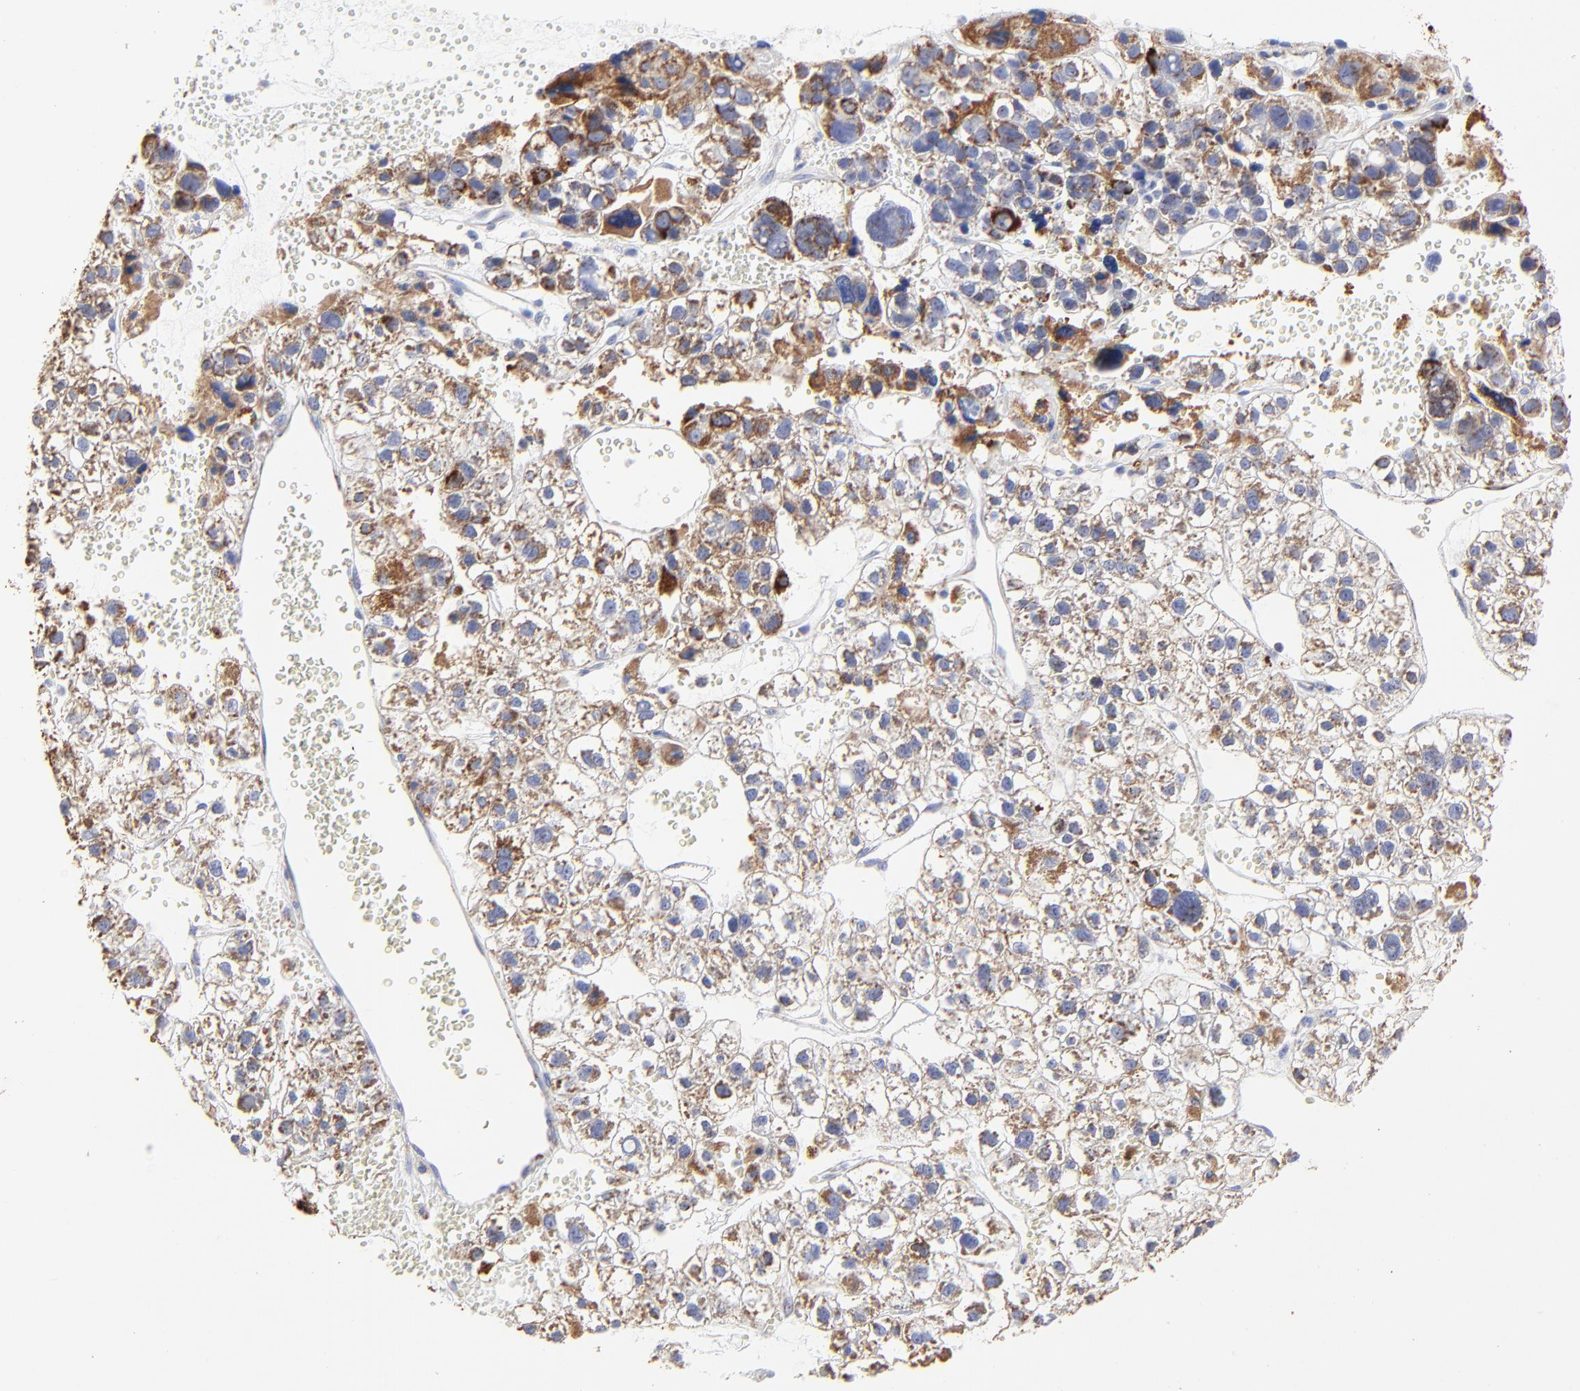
{"staining": {"intensity": "moderate", "quantity": ">75%", "location": "cytoplasmic/membranous"}, "tissue": "liver cancer", "cell_type": "Tumor cells", "image_type": "cancer", "snomed": [{"axis": "morphology", "description": "Carcinoma, Hepatocellular, NOS"}, {"axis": "topography", "description": "Liver"}], "caption": "A photomicrograph of hepatocellular carcinoma (liver) stained for a protein demonstrates moderate cytoplasmic/membranous brown staining in tumor cells. (DAB (3,3'-diaminobenzidine) IHC with brightfield microscopy, high magnification).", "gene": "PINK1", "patient": {"sex": "female", "age": 85}}